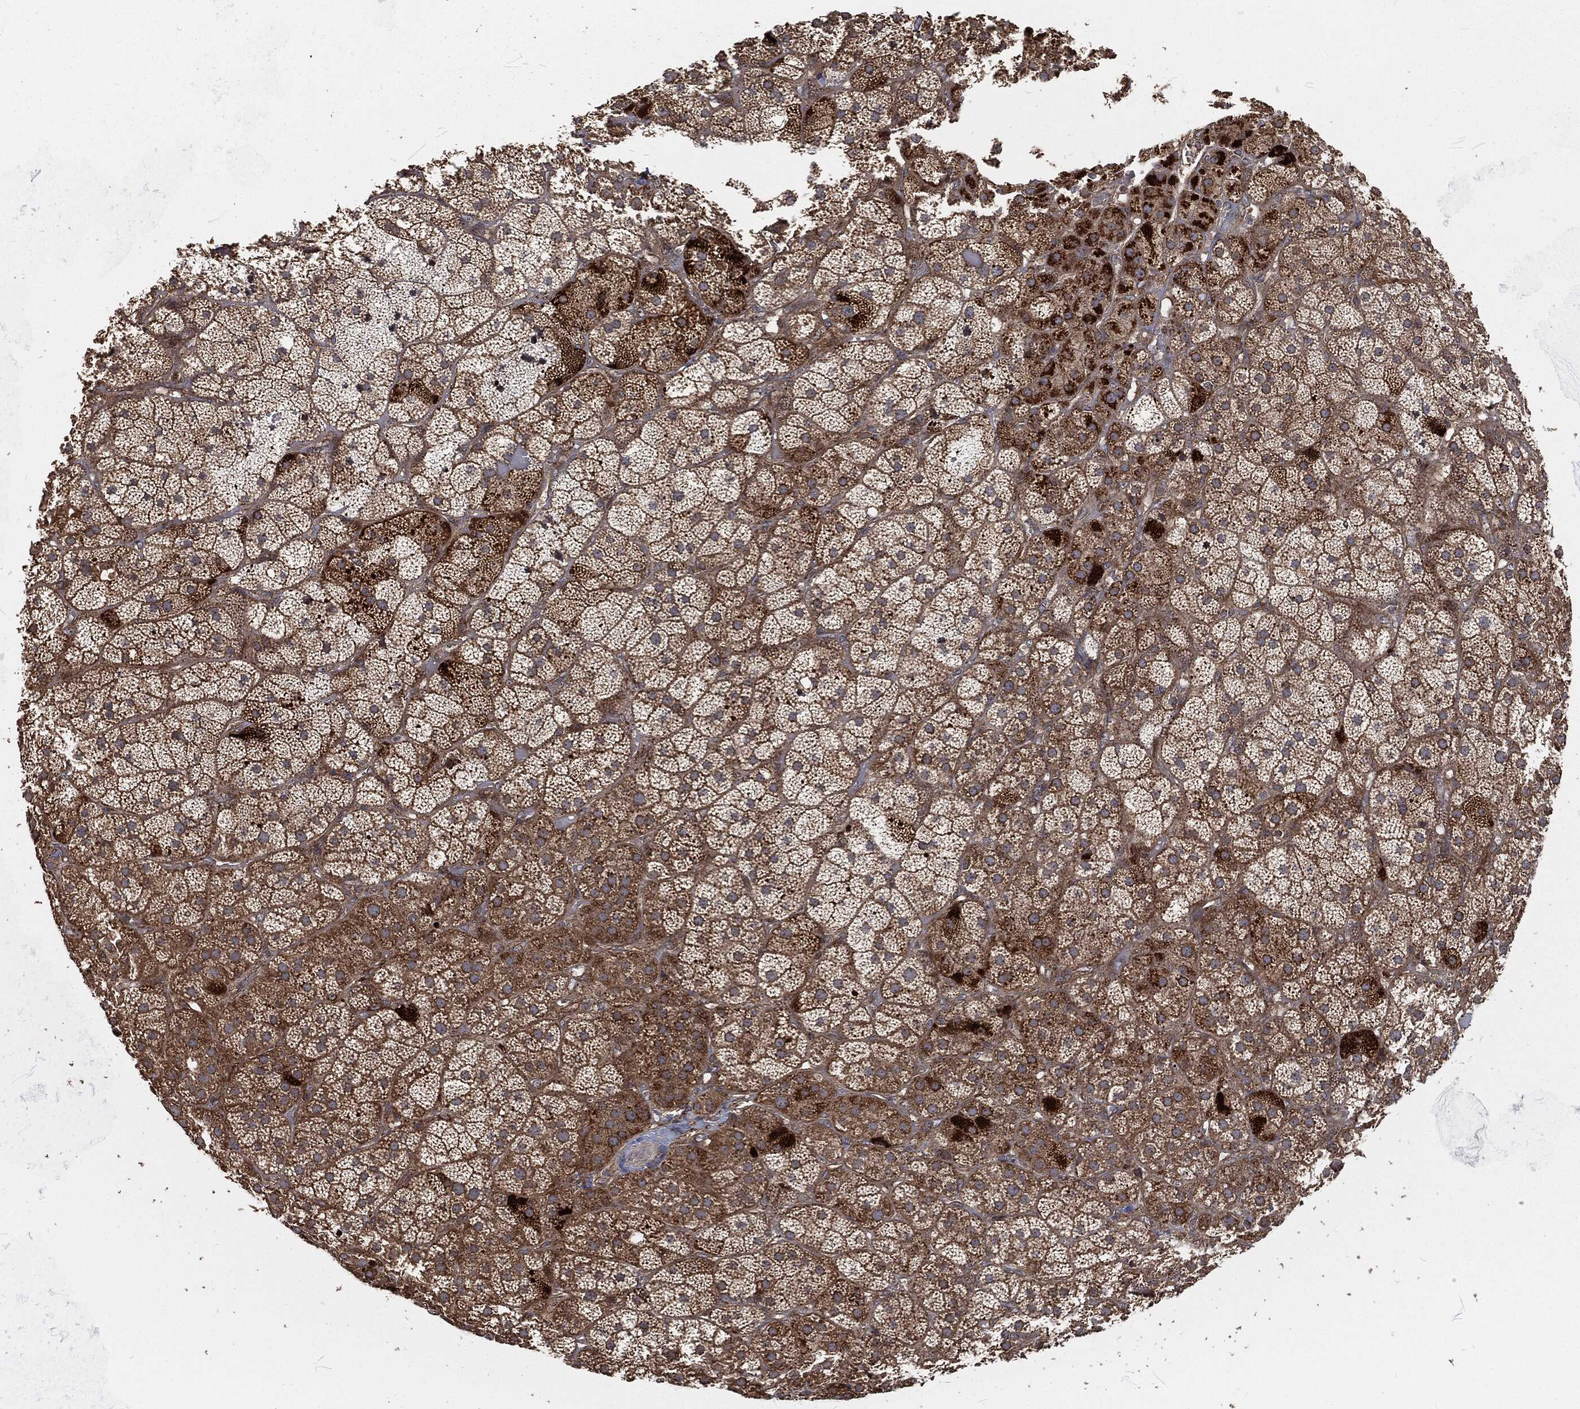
{"staining": {"intensity": "strong", "quantity": "25%-75%", "location": "cytoplasmic/membranous"}, "tissue": "adrenal gland", "cell_type": "Glandular cells", "image_type": "normal", "snomed": [{"axis": "morphology", "description": "Normal tissue, NOS"}, {"axis": "topography", "description": "Adrenal gland"}], "caption": "Immunohistochemistry of benign human adrenal gland exhibits high levels of strong cytoplasmic/membranous staining in approximately 25%-75% of glandular cells.", "gene": "RFTN1", "patient": {"sex": "male", "age": 57}}